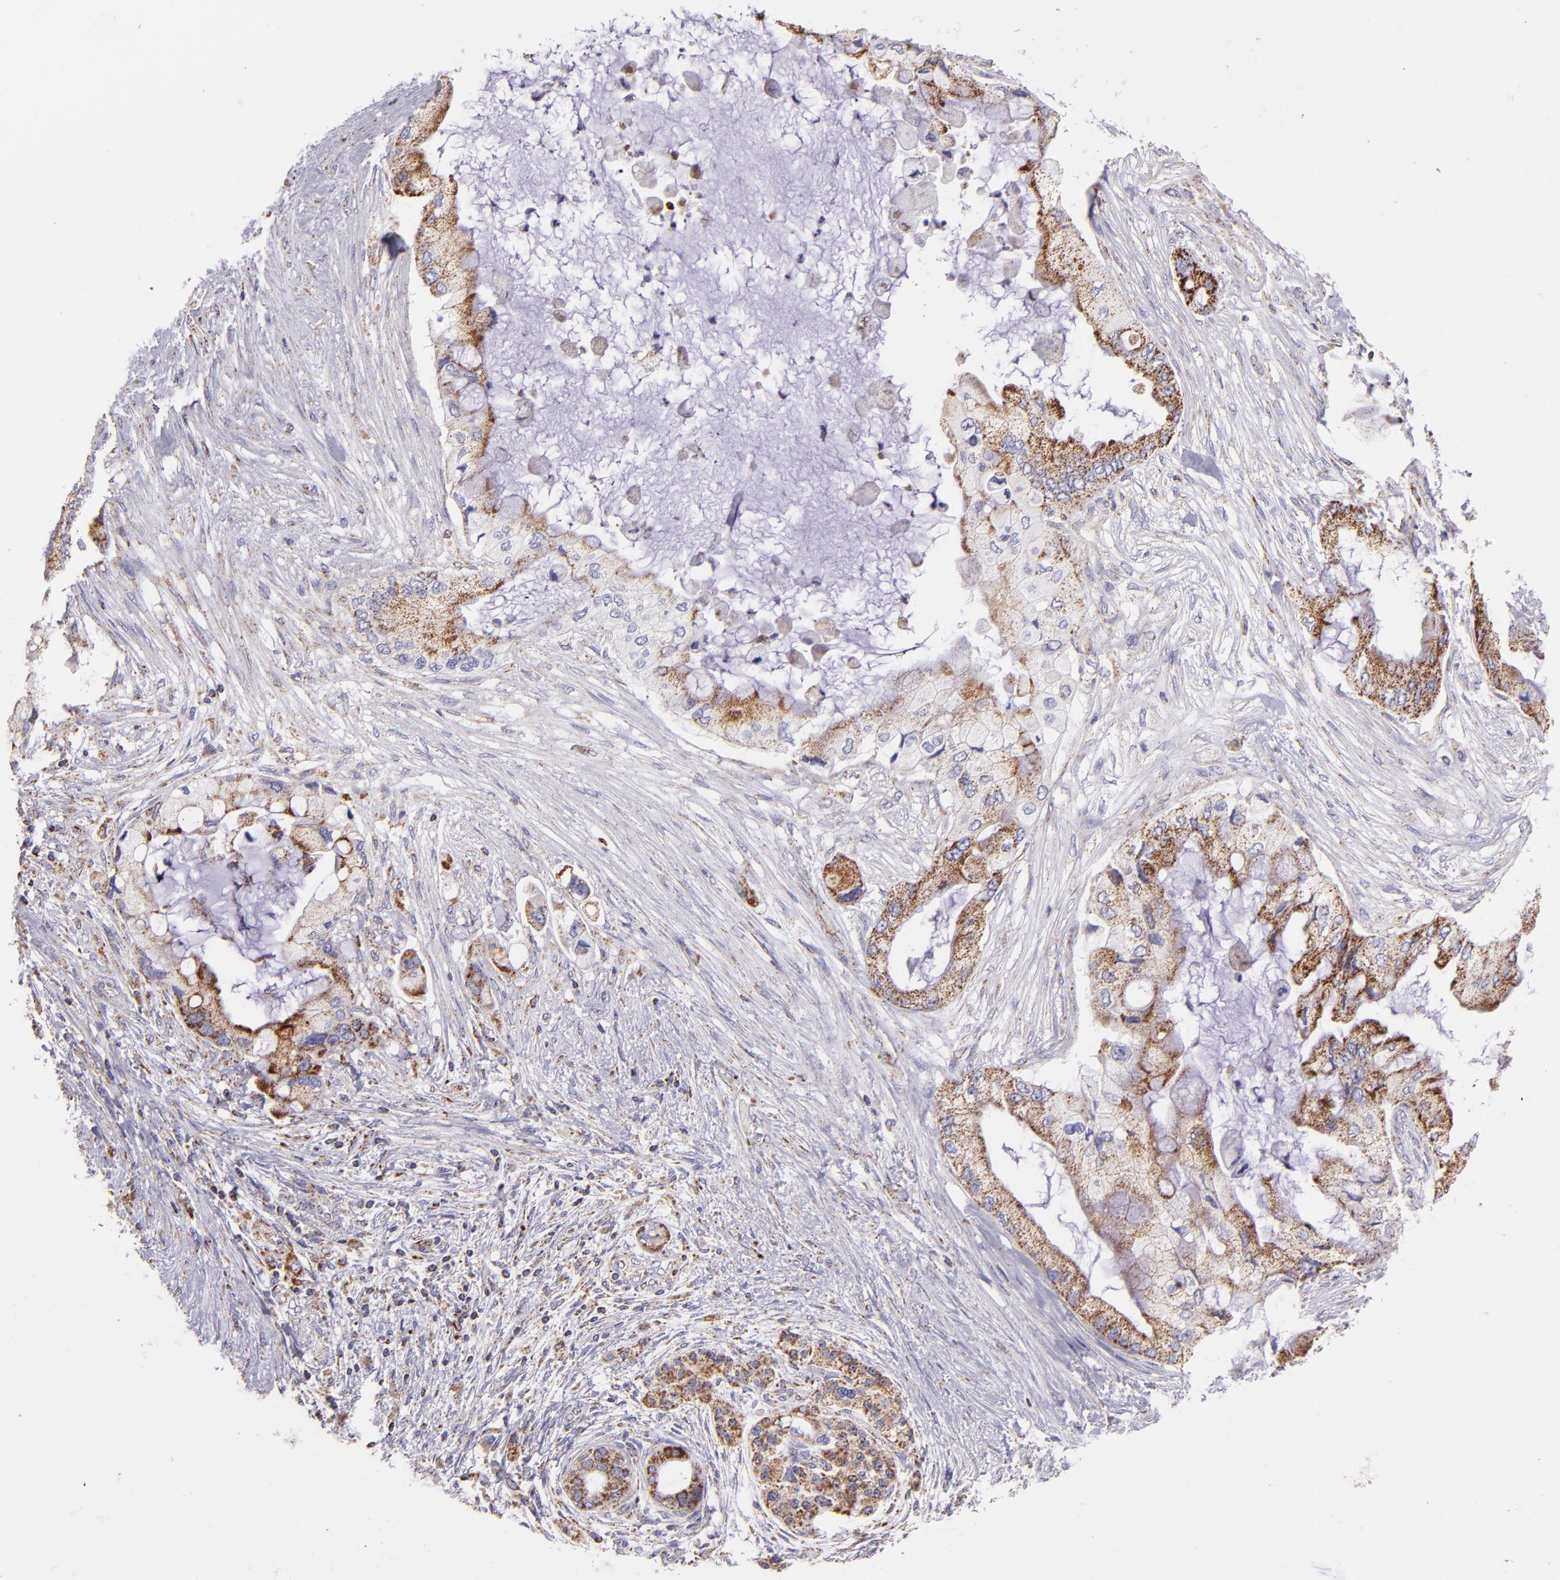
{"staining": {"intensity": "weak", "quantity": ">75%", "location": "cytoplasmic/membranous"}, "tissue": "pancreatic cancer", "cell_type": "Tumor cells", "image_type": "cancer", "snomed": [{"axis": "morphology", "description": "Adenocarcinoma, NOS"}, {"axis": "topography", "description": "Pancreas"}], "caption": "Weak cytoplasmic/membranous staining is appreciated in approximately >75% of tumor cells in adenocarcinoma (pancreatic).", "gene": "HSPD1", "patient": {"sex": "female", "age": 59}}